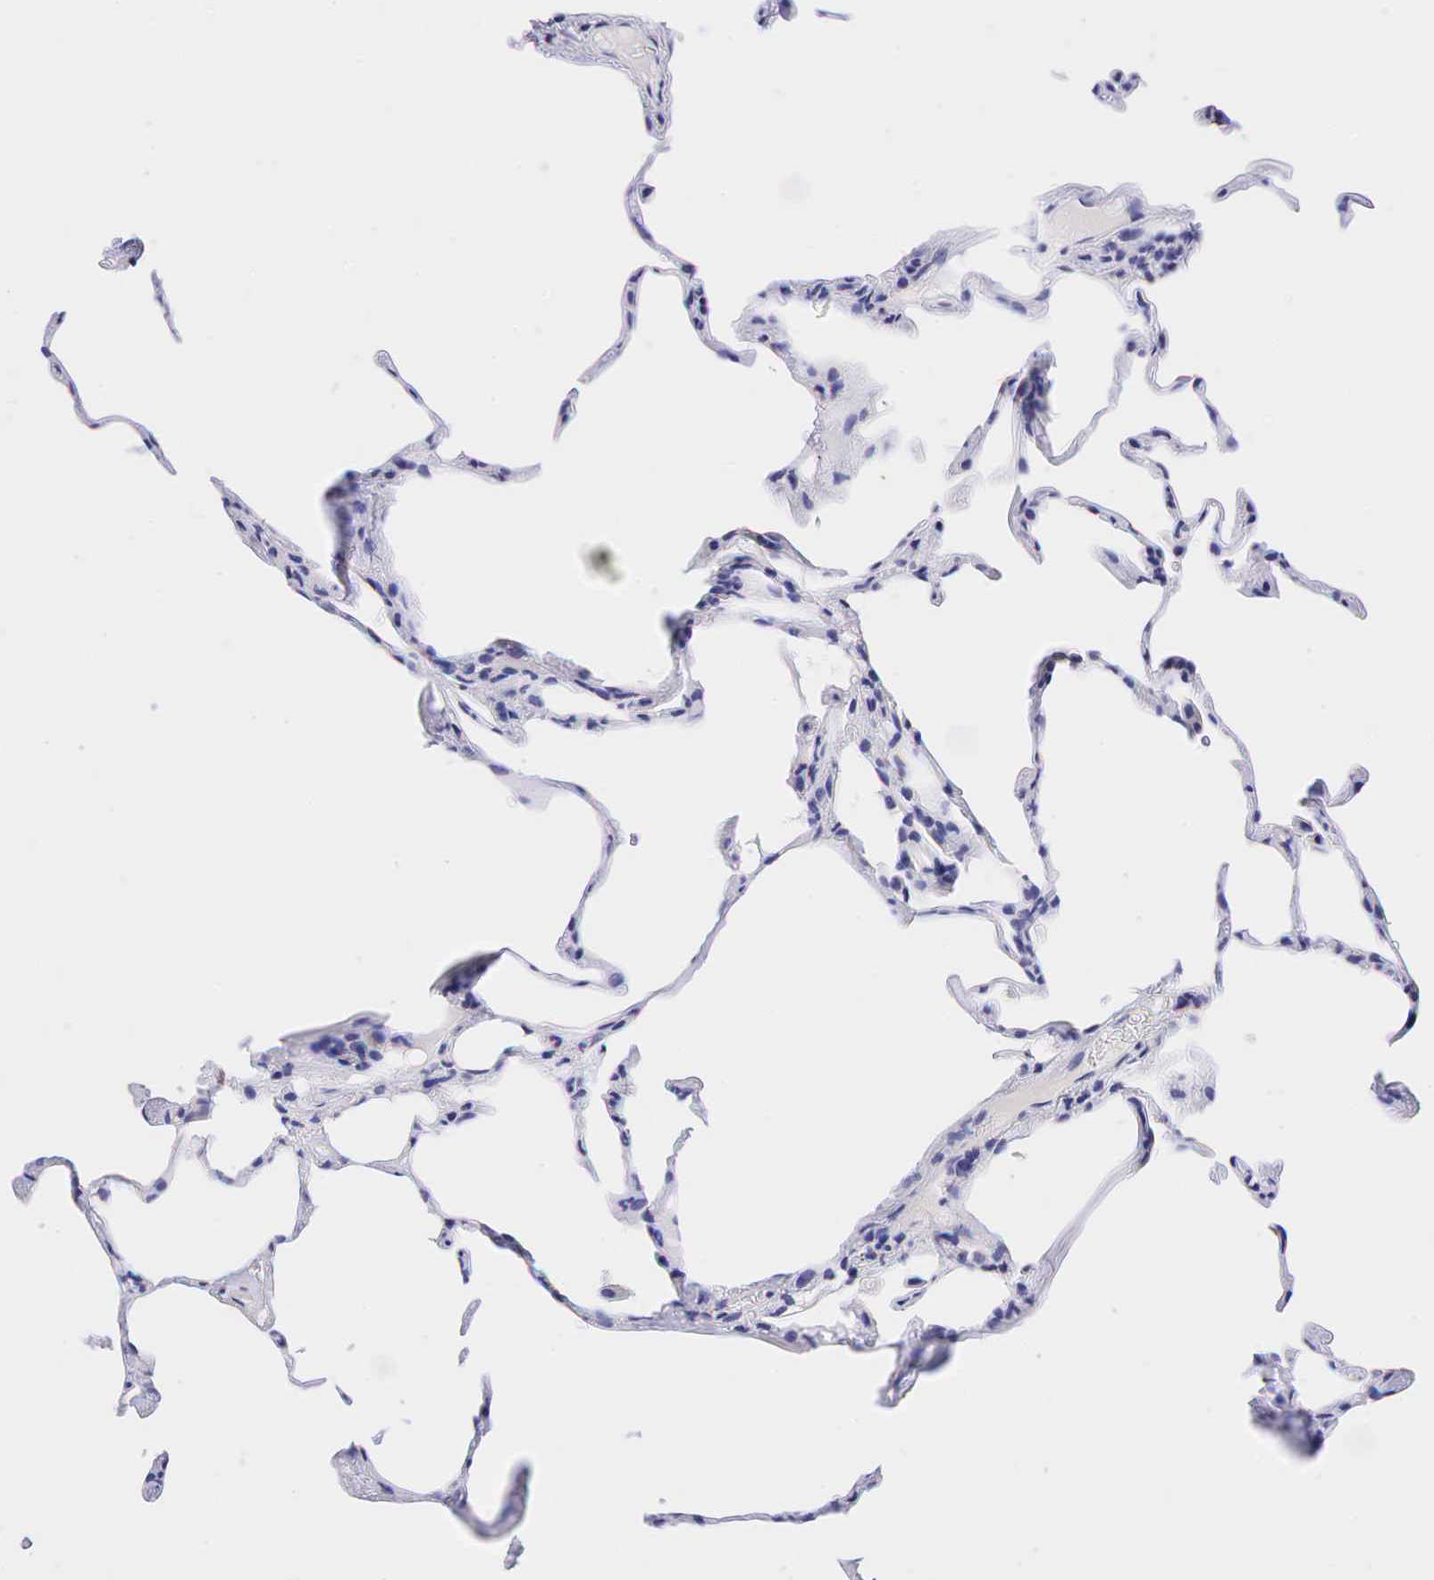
{"staining": {"intensity": "negative", "quantity": "none", "location": "none"}, "tissue": "lung", "cell_type": "Alveolar cells", "image_type": "normal", "snomed": [{"axis": "morphology", "description": "Normal tissue, NOS"}, {"axis": "topography", "description": "Lung"}], "caption": "Lung was stained to show a protein in brown. There is no significant positivity in alveolar cells. (Brightfield microscopy of DAB (3,3'-diaminobenzidine) immunohistochemistry at high magnification).", "gene": "AR", "patient": {"sex": "female", "age": 75}}